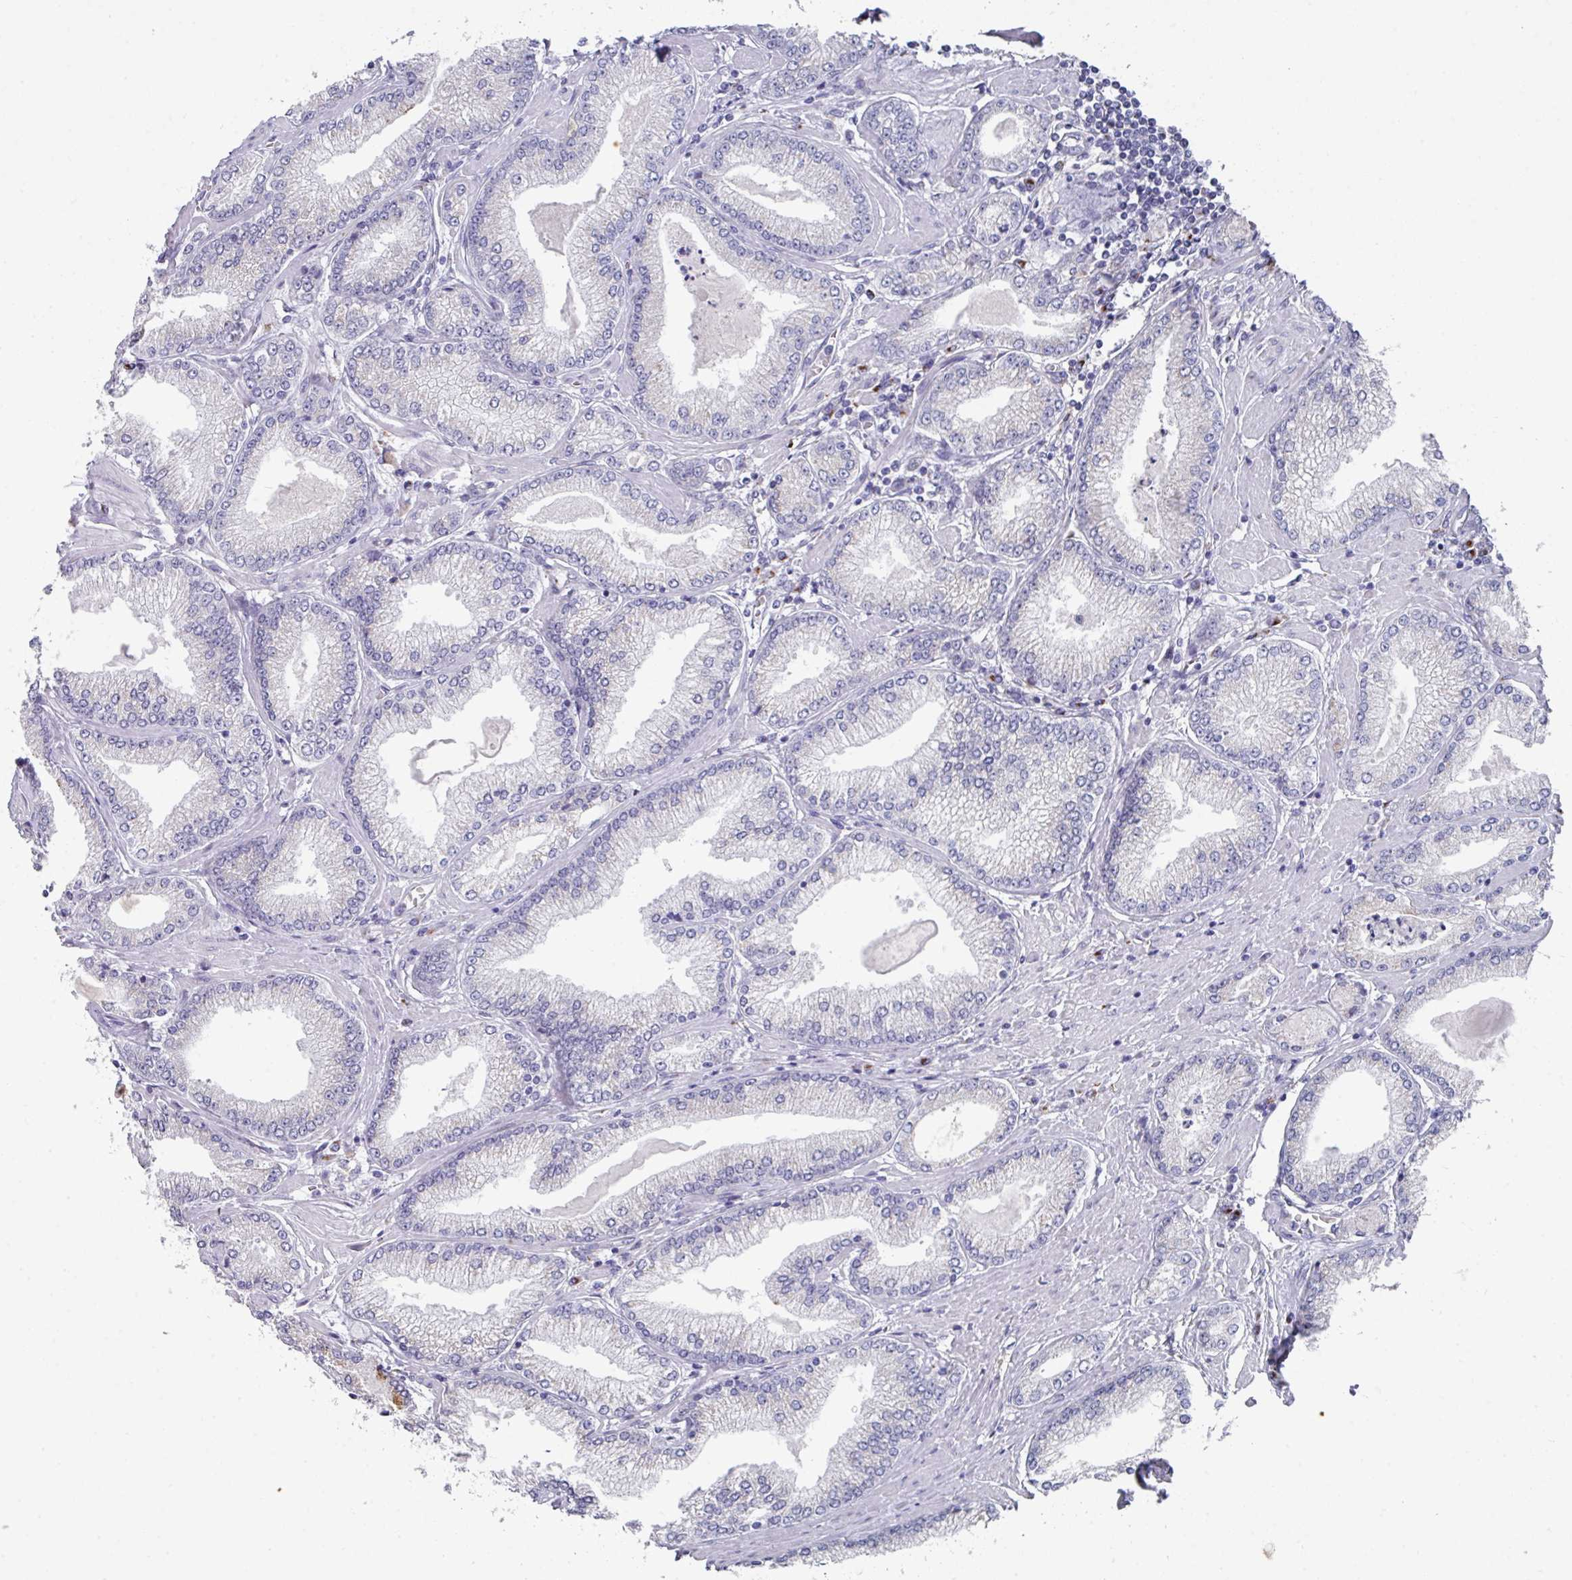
{"staining": {"intensity": "negative", "quantity": "none", "location": "none"}, "tissue": "prostate cancer", "cell_type": "Tumor cells", "image_type": "cancer", "snomed": [{"axis": "morphology", "description": "Adenocarcinoma, High grade"}, {"axis": "topography", "description": "Prostate"}], "caption": "Prostate cancer (adenocarcinoma (high-grade)) stained for a protein using immunohistochemistry demonstrates no expression tumor cells.", "gene": "VKORC1L1", "patient": {"sex": "male", "age": 66}}